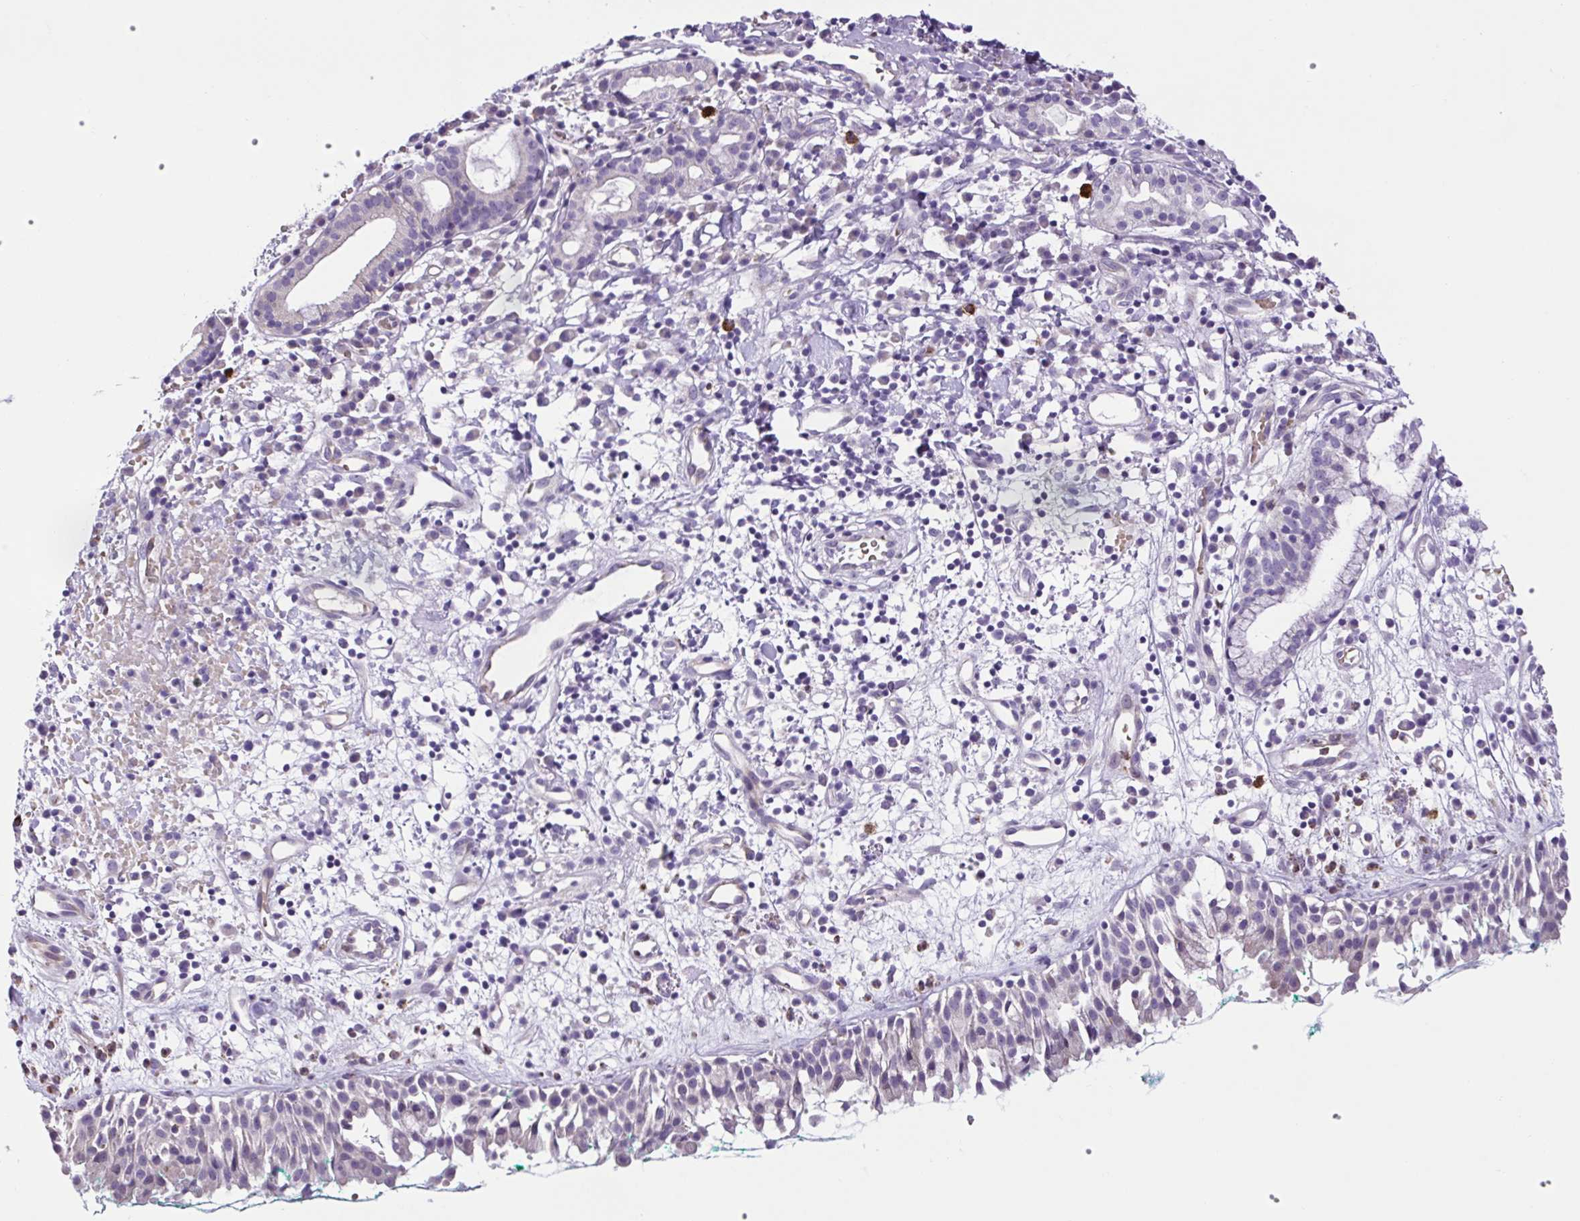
{"staining": {"intensity": "negative", "quantity": "none", "location": "none"}, "tissue": "nasopharynx", "cell_type": "Respiratory epithelial cells", "image_type": "normal", "snomed": [{"axis": "morphology", "description": "Normal tissue, NOS"}, {"axis": "morphology", "description": "Basal cell carcinoma"}, {"axis": "topography", "description": "Cartilage tissue"}, {"axis": "topography", "description": "Nasopharynx"}, {"axis": "topography", "description": "Oral tissue"}], "caption": "A high-resolution photomicrograph shows immunohistochemistry staining of normal nasopharynx, which displays no significant expression in respiratory epithelial cells.", "gene": "FAM177B", "patient": {"sex": "female", "age": 77}}